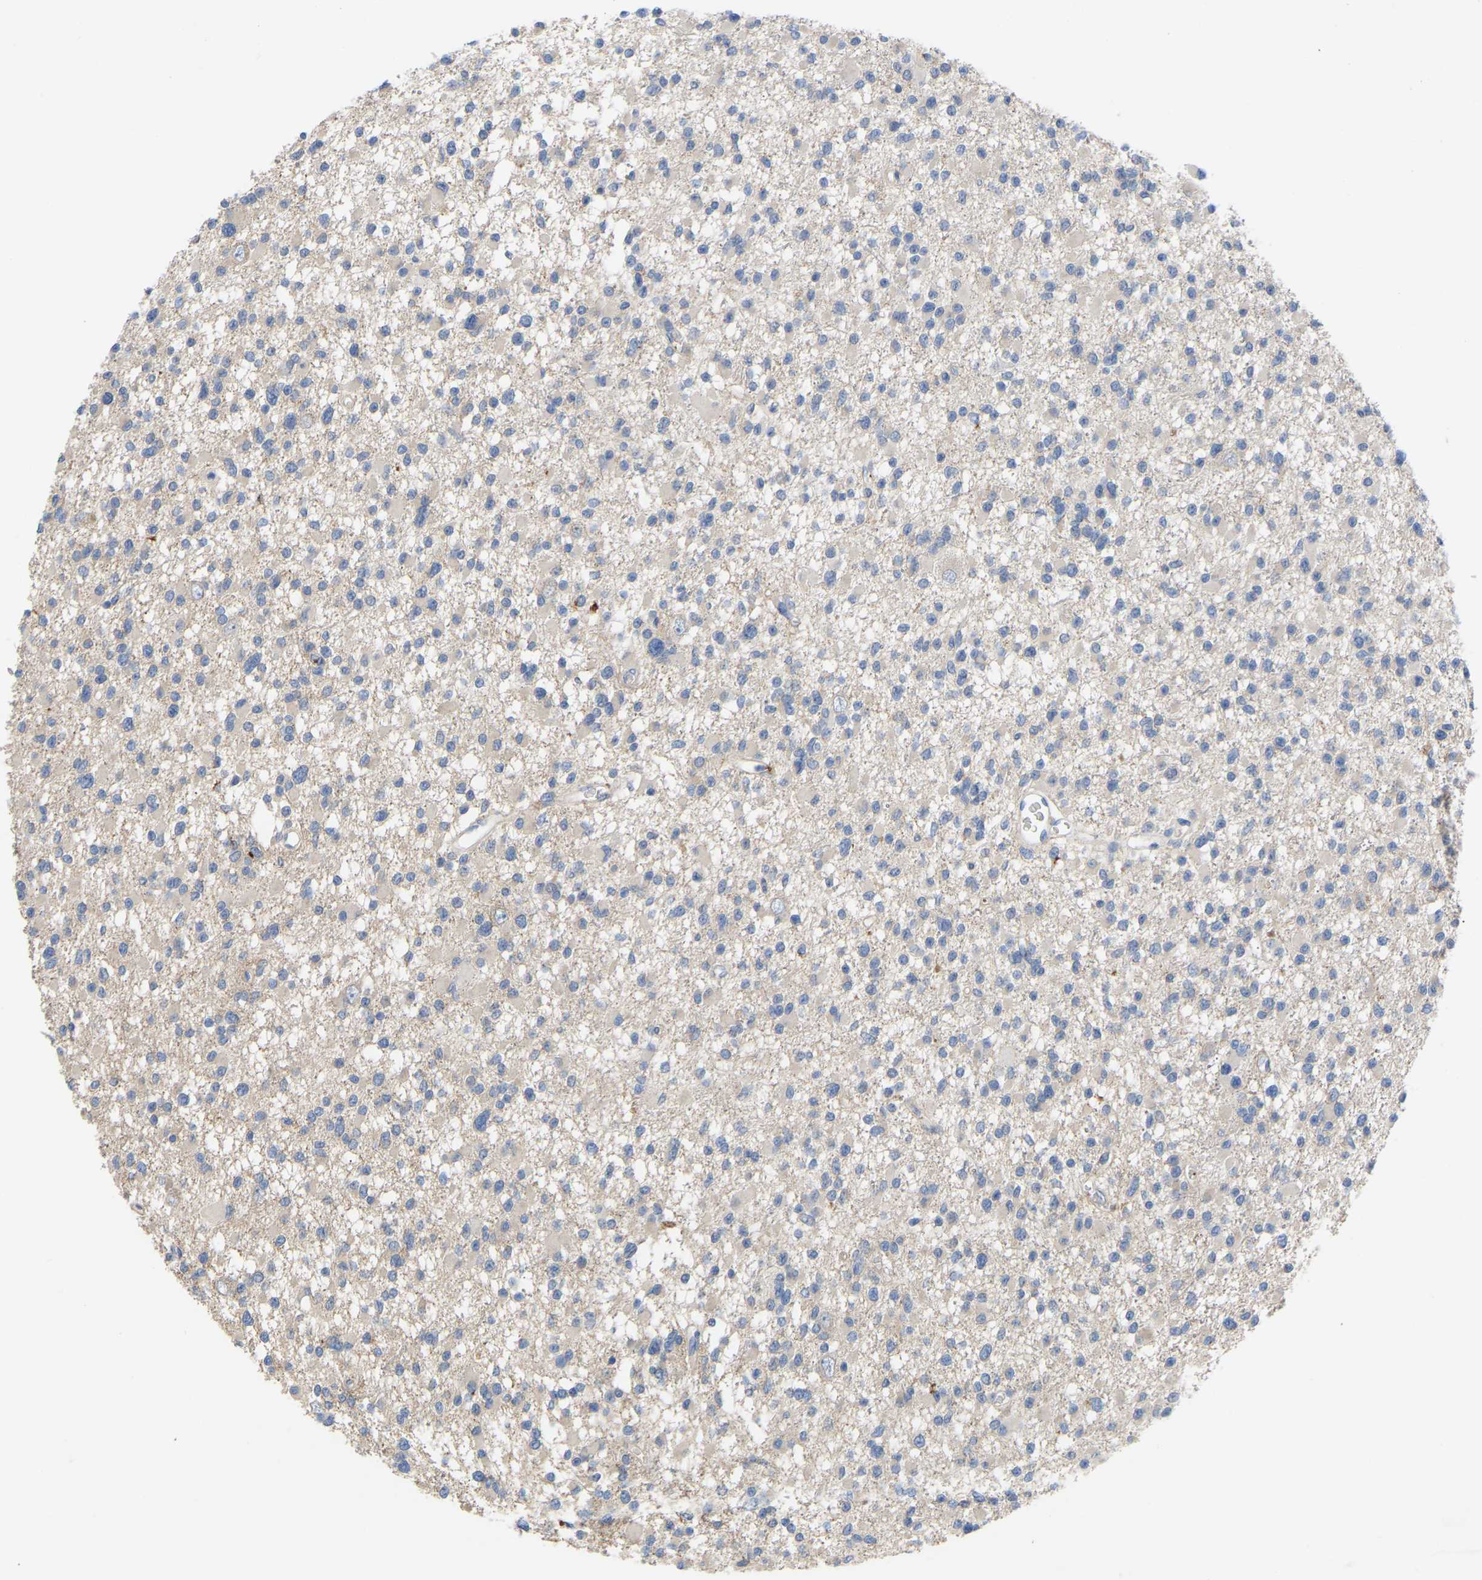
{"staining": {"intensity": "negative", "quantity": "none", "location": "none"}, "tissue": "glioma", "cell_type": "Tumor cells", "image_type": "cancer", "snomed": [{"axis": "morphology", "description": "Glioma, malignant, Low grade"}, {"axis": "topography", "description": "Brain"}], "caption": "This is an IHC histopathology image of human glioma. There is no staining in tumor cells.", "gene": "ZNF449", "patient": {"sex": "female", "age": 22}}